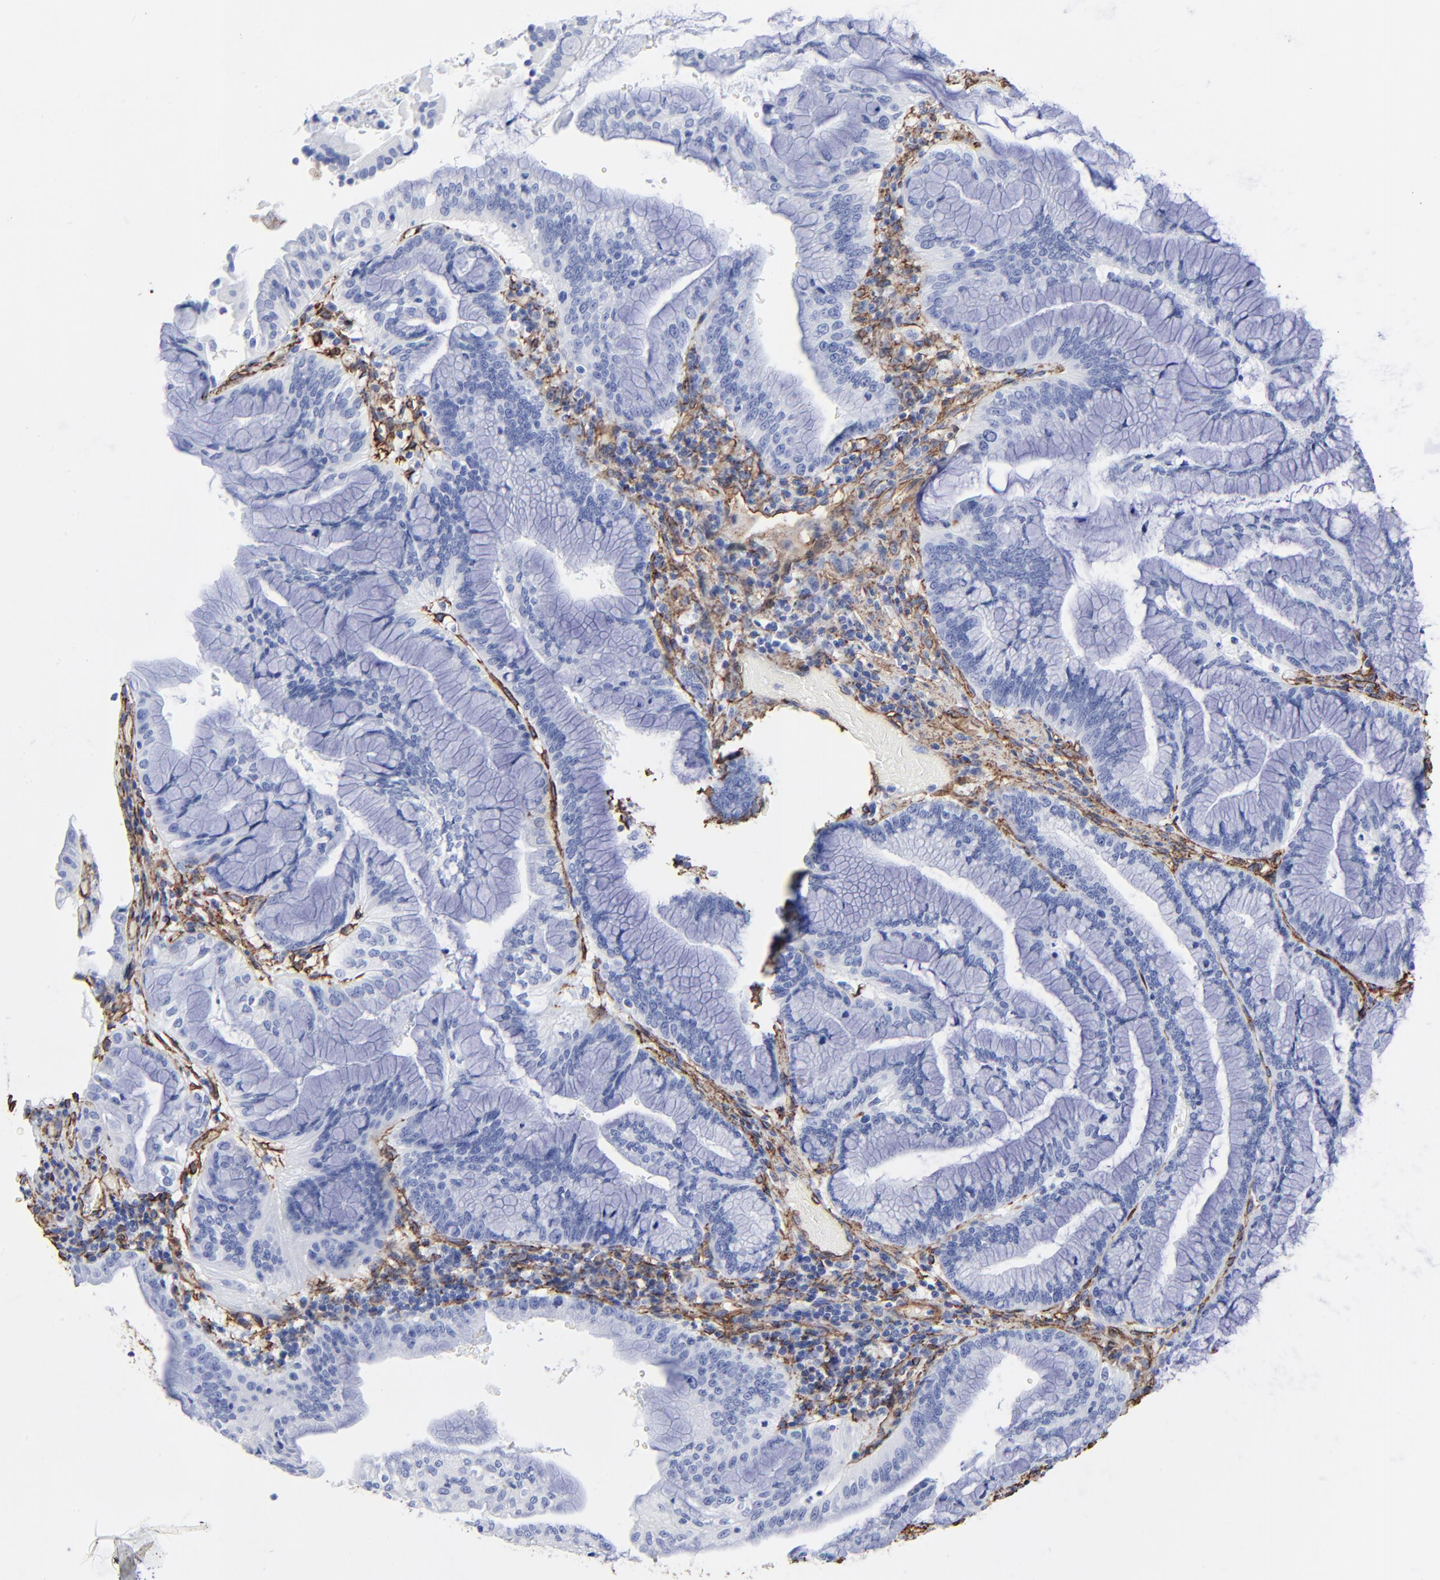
{"staining": {"intensity": "negative", "quantity": "none", "location": "none"}, "tissue": "pancreatic cancer", "cell_type": "Tumor cells", "image_type": "cancer", "snomed": [{"axis": "morphology", "description": "Adenocarcinoma, NOS"}, {"axis": "topography", "description": "Pancreas"}], "caption": "This is an IHC image of human pancreatic adenocarcinoma. There is no staining in tumor cells.", "gene": "CAV1", "patient": {"sex": "female", "age": 64}}